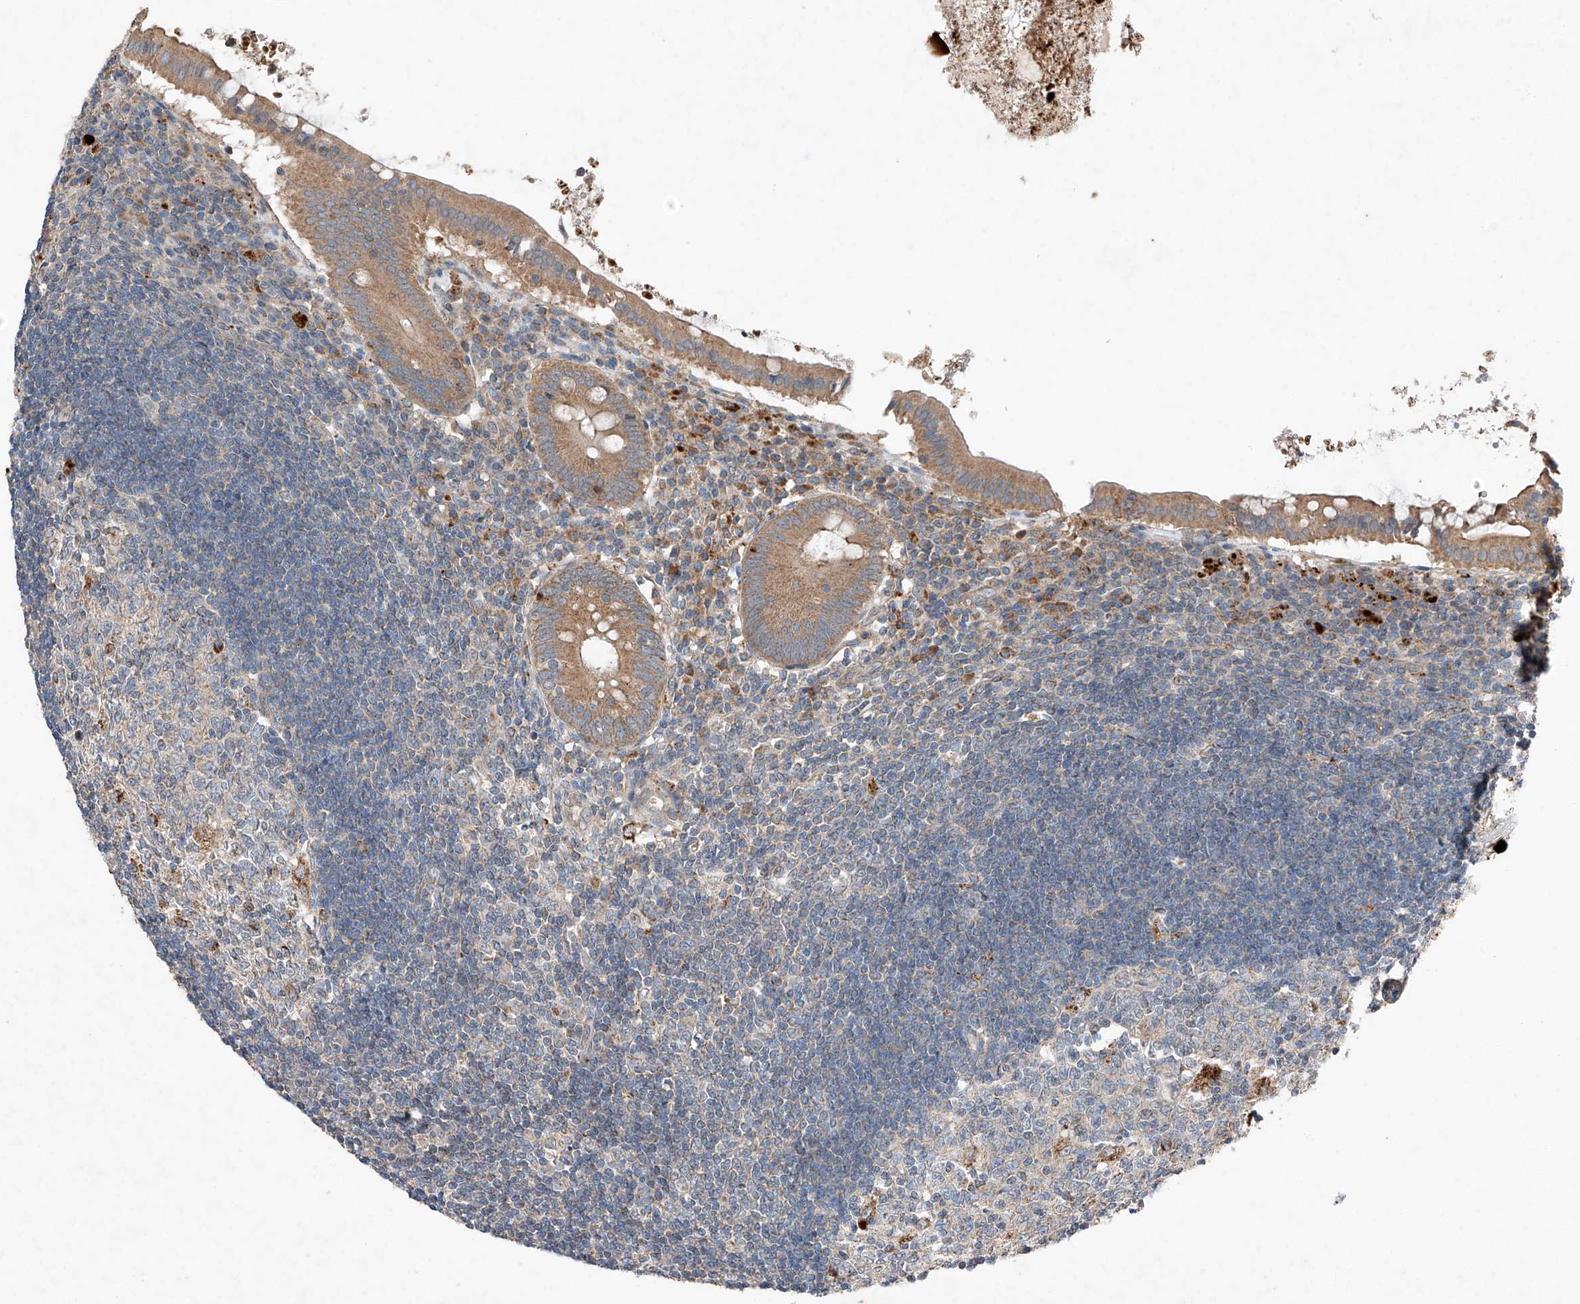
{"staining": {"intensity": "moderate", "quantity": ">75%", "location": "cytoplasmic/membranous"}, "tissue": "appendix", "cell_type": "Glandular cells", "image_type": "normal", "snomed": [{"axis": "morphology", "description": "Normal tissue, NOS"}, {"axis": "topography", "description": "Appendix"}], "caption": "IHC of normal appendix demonstrates medium levels of moderate cytoplasmic/membranous expression in approximately >75% of glandular cells. (Brightfield microscopy of DAB IHC at high magnification).", "gene": "RUSC1", "patient": {"sex": "female", "age": 54}}